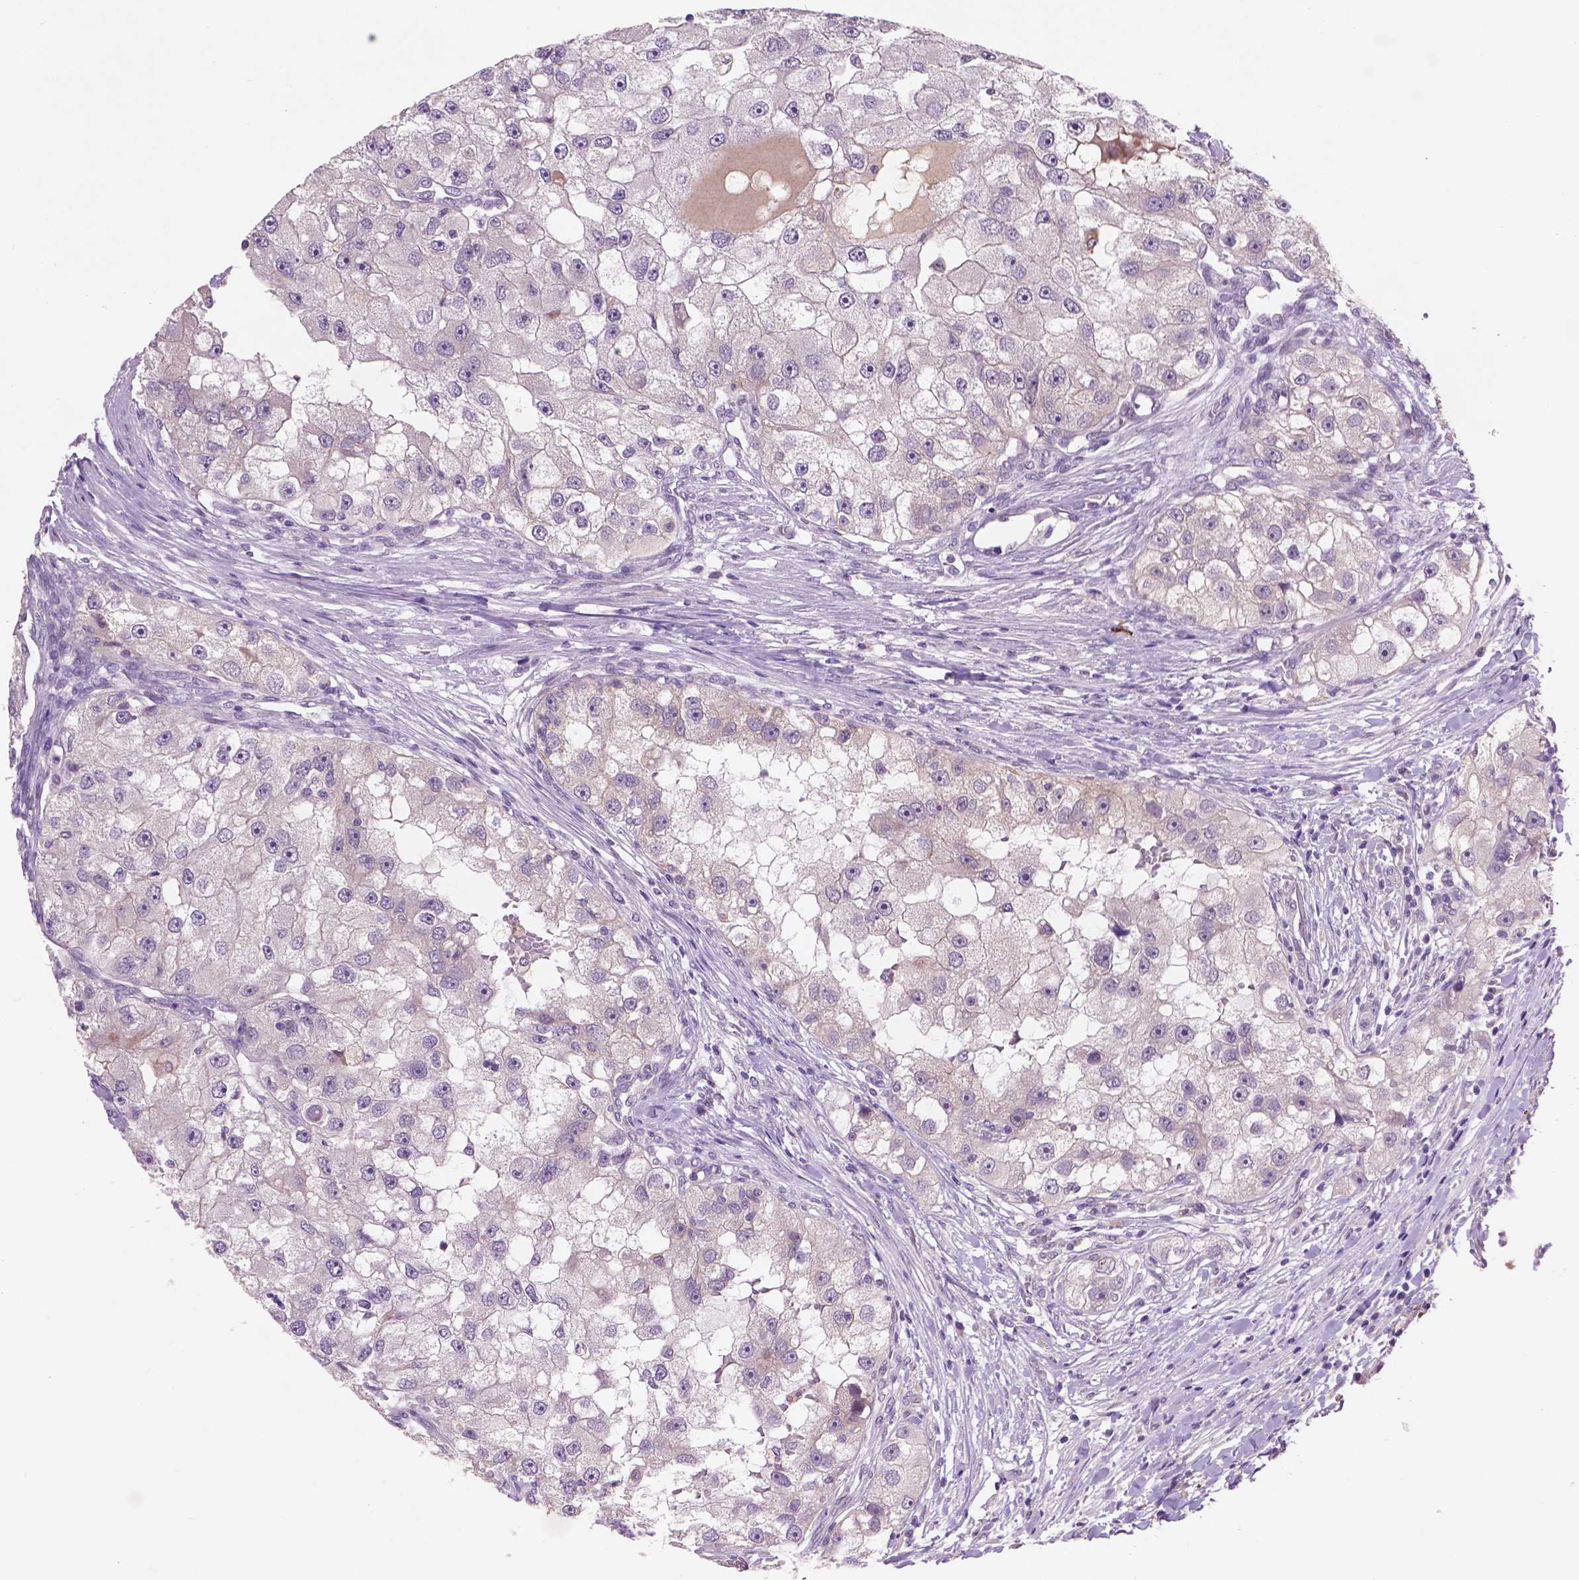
{"staining": {"intensity": "negative", "quantity": "none", "location": "none"}, "tissue": "renal cancer", "cell_type": "Tumor cells", "image_type": "cancer", "snomed": [{"axis": "morphology", "description": "Adenocarcinoma, NOS"}, {"axis": "topography", "description": "Kidney"}], "caption": "Tumor cells show no significant protein expression in renal cancer.", "gene": "GXYLT2", "patient": {"sex": "male", "age": 63}}